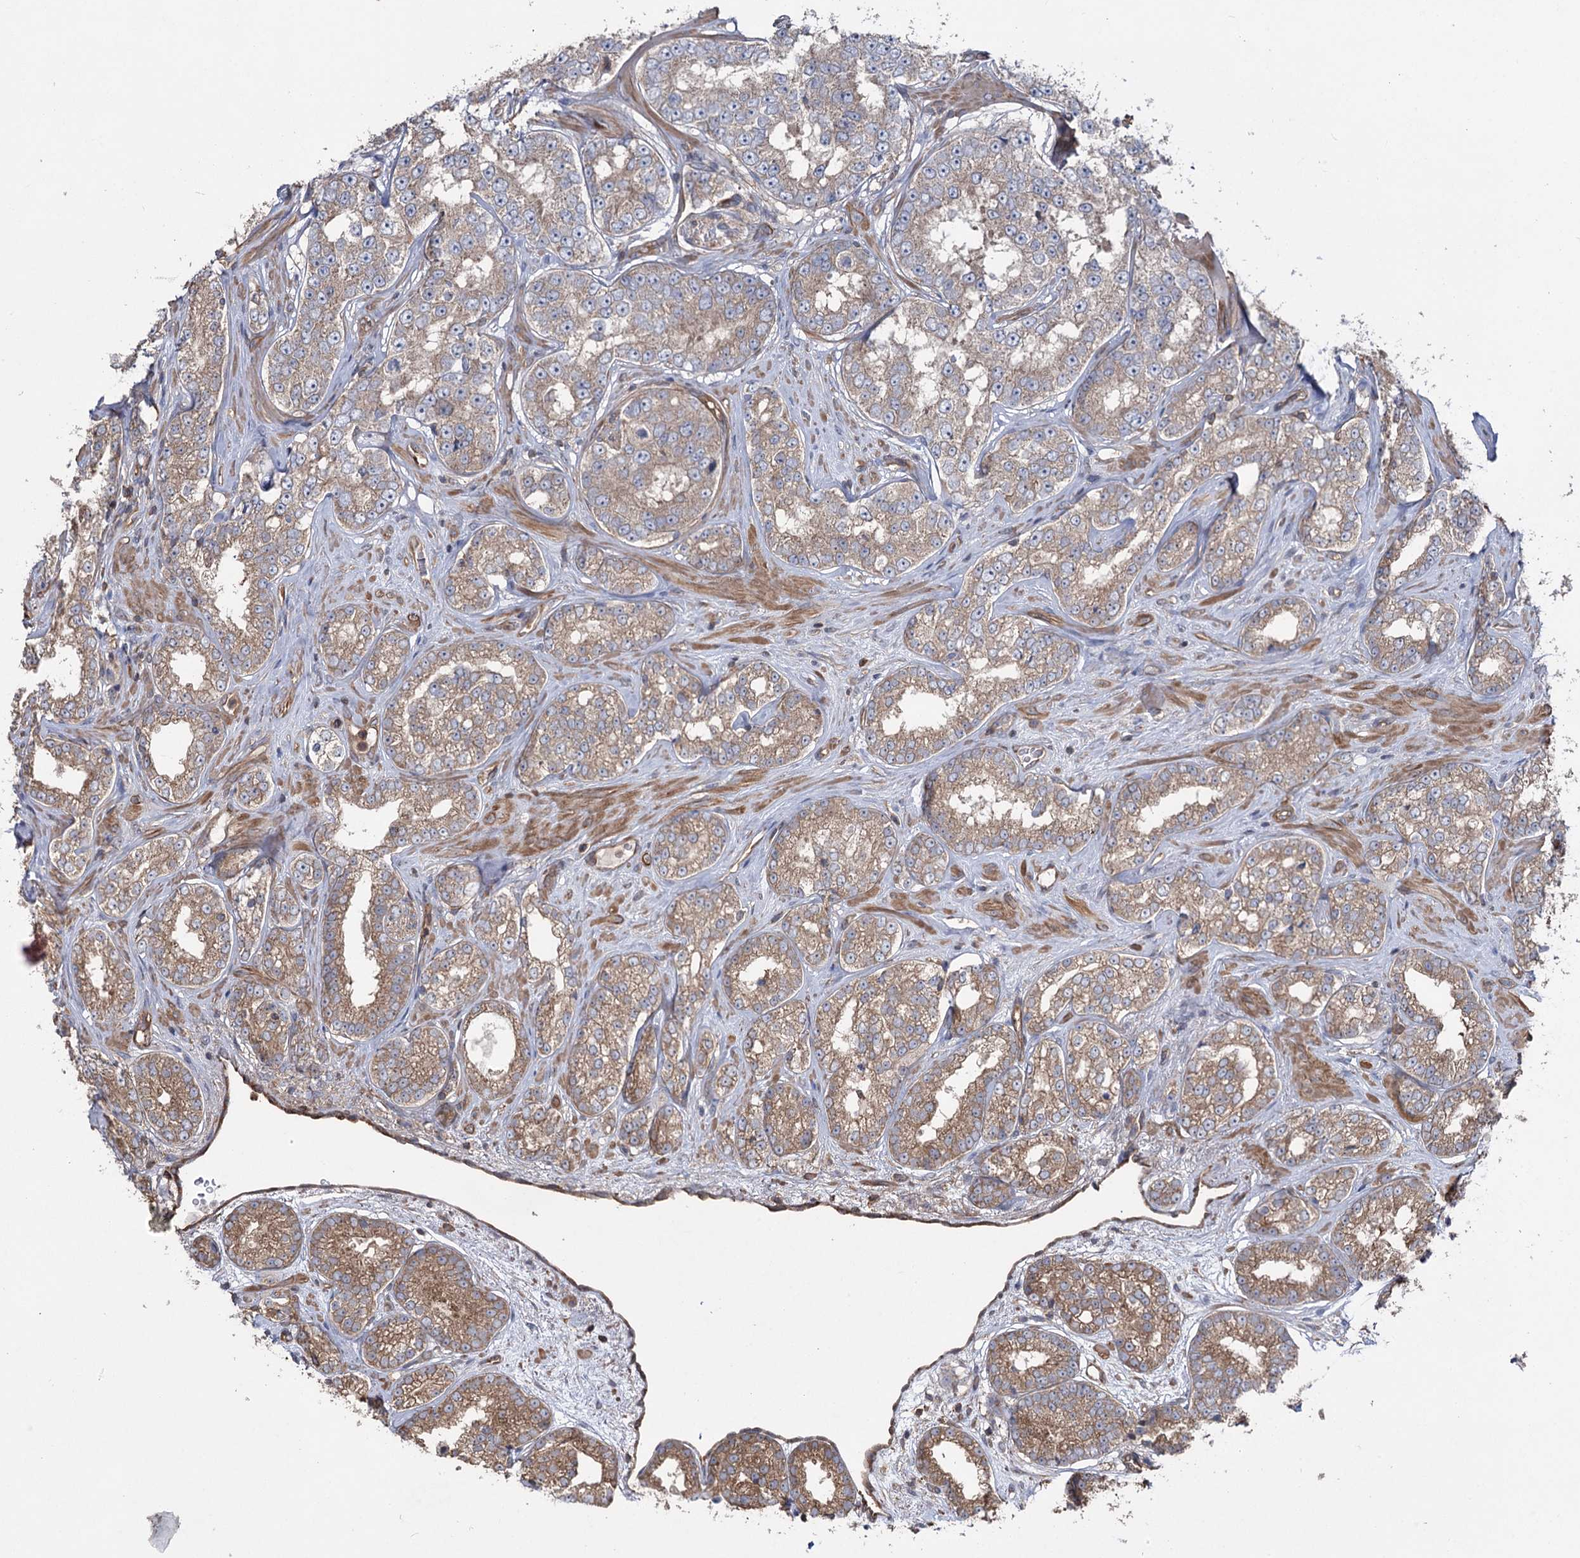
{"staining": {"intensity": "moderate", "quantity": ">75%", "location": "cytoplasmic/membranous"}, "tissue": "prostate cancer", "cell_type": "Tumor cells", "image_type": "cancer", "snomed": [{"axis": "morphology", "description": "Normal tissue, NOS"}, {"axis": "morphology", "description": "Adenocarcinoma, High grade"}, {"axis": "topography", "description": "Prostate"}], "caption": "A histopathology image of high-grade adenocarcinoma (prostate) stained for a protein exhibits moderate cytoplasmic/membranous brown staining in tumor cells.", "gene": "LARS2", "patient": {"sex": "male", "age": 83}}